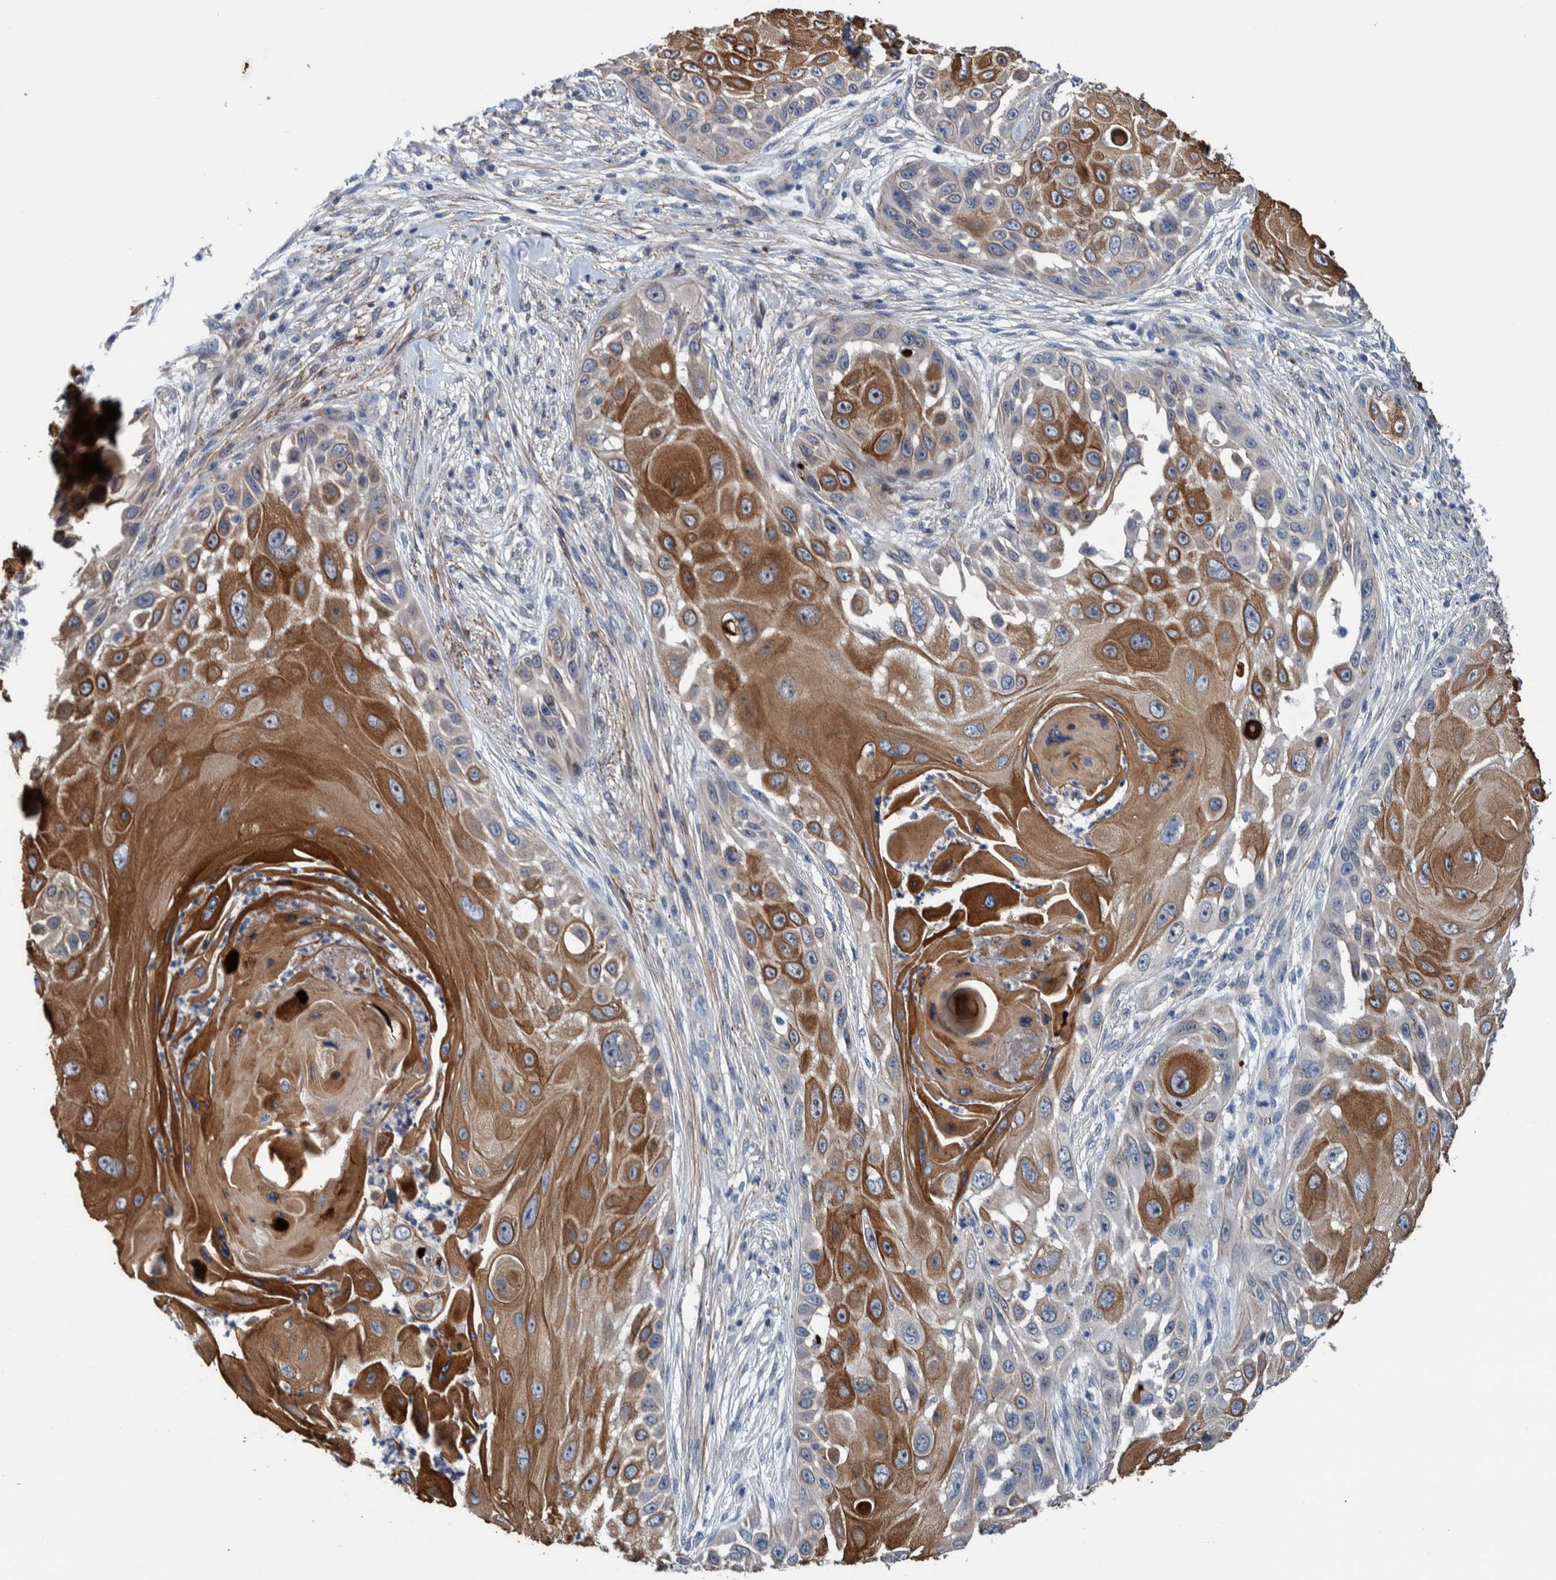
{"staining": {"intensity": "strong", "quantity": "25%-75%", "location": "cytoplasmic/membranous"}, "tissue": "skin cancer", "cell_type": "Tumor cells", "image_type": "cancer", "snomed": [{"axis": "morphology", "description": "Squamous cell carcinoma, NOS"}, {"axis": "topography", "description": "Skin"}], "caption": "Protein analysis of skin squamous cell carcinoma tissue exhibits strong cytoplasmic/membranous expression in approximately 25%-75% of tumor cells.", "gene": "MKS1", "patient": {"sex": "female", "age": 44}}